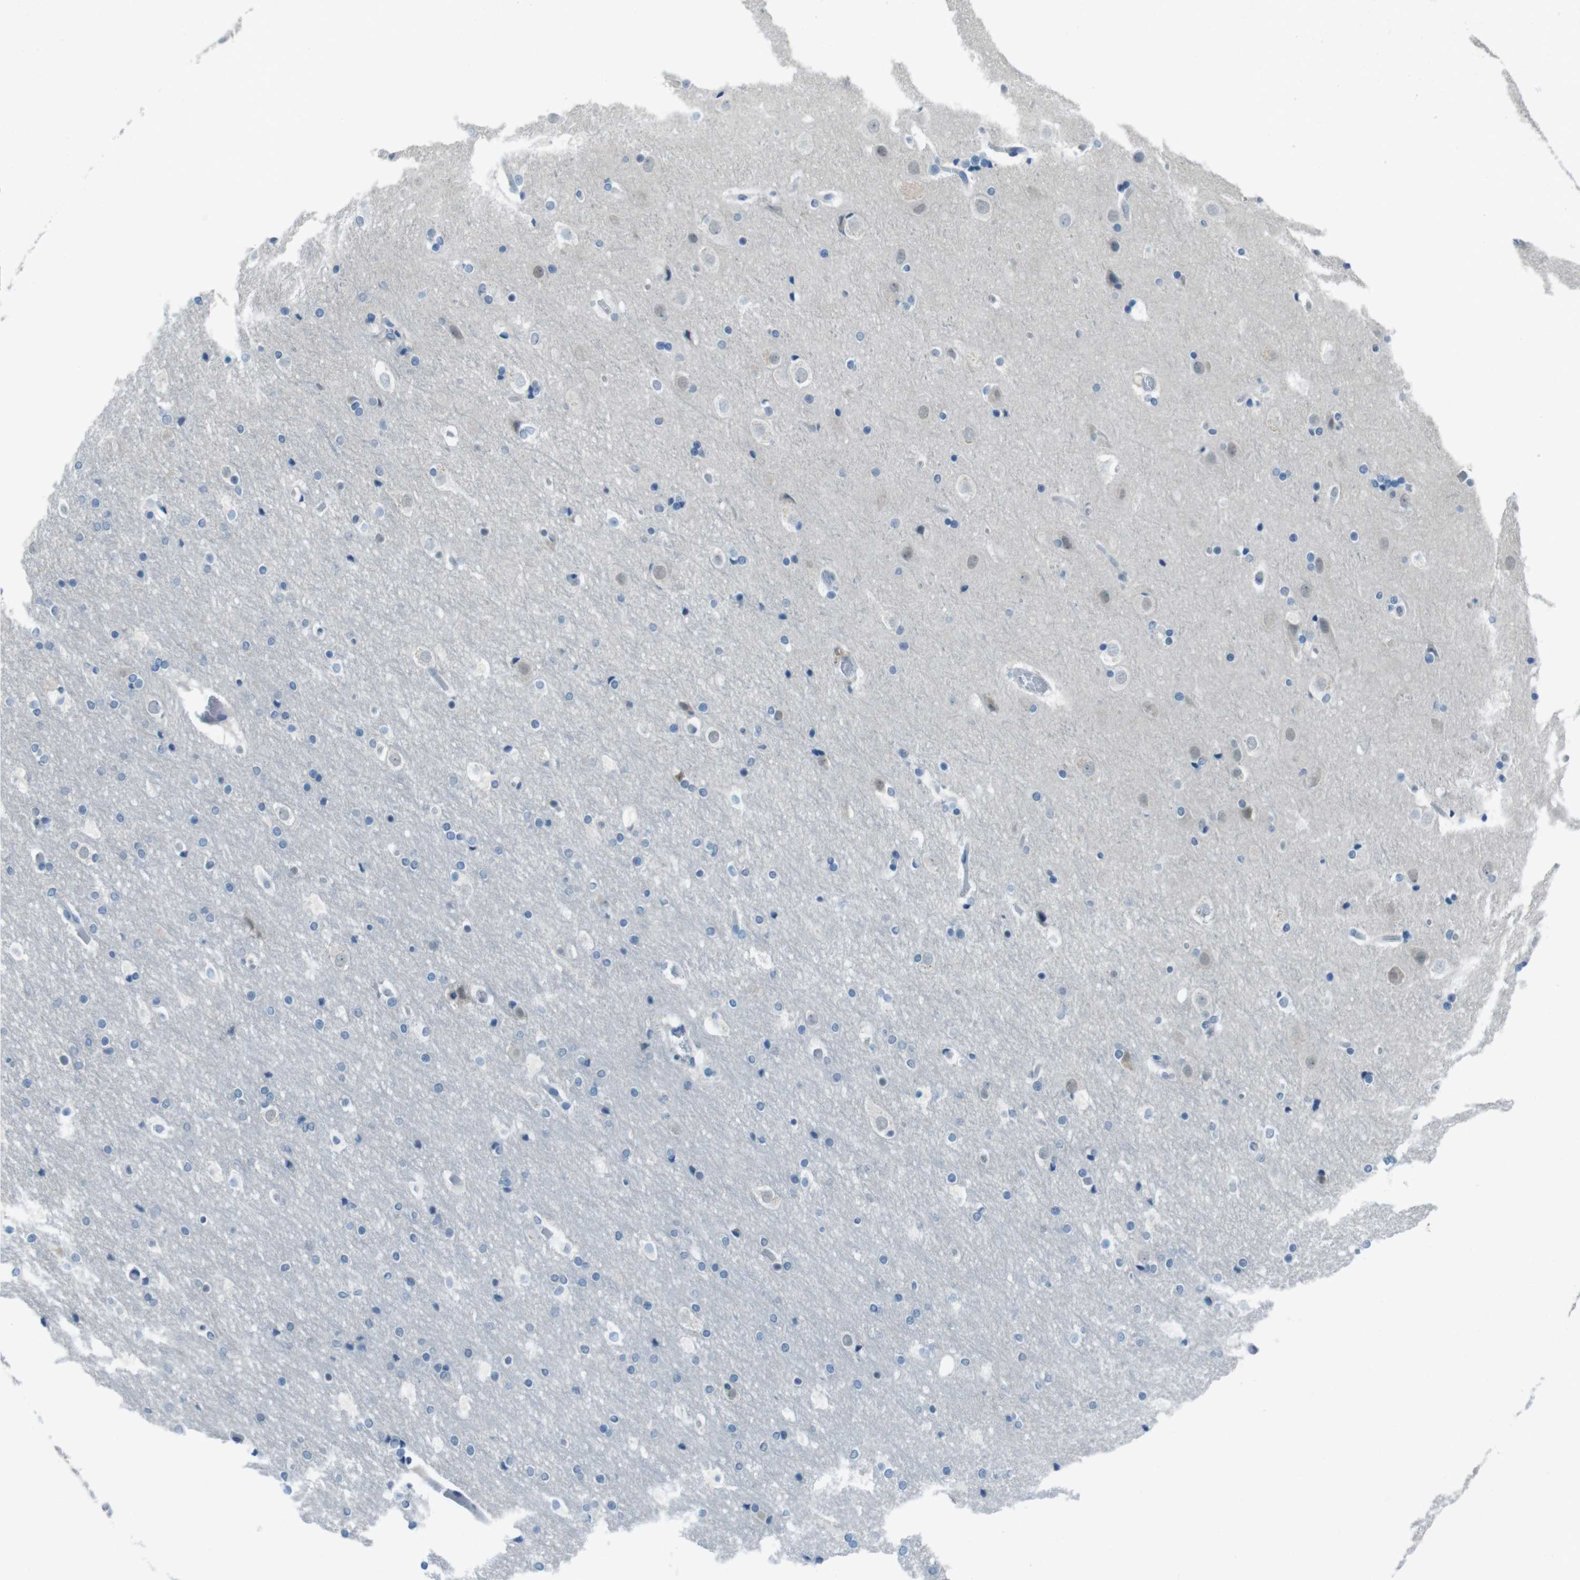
{"staining": {"intensity": "negative", "quantity": "none", "location": "none"}, "tissue": "cerebral cortex", "cell_type": "Endothelial cells", "image_type": "normal", "snomed": [{"axis": "morphology", "description": "Normal tissue, NOS"}, {"axis": "topography", "description": "Cerebral cortex"}], "caption": "Immunohistochemistry image of benign cerebral cortex stained for a protein (brown), which displays no positivity in endothelial cells. (DAB (3,3'-diaminobenzidine) immunohistochemistry, high magnification).", "gene": "ENTPD7", "patient": {"sex": "male", "age": 57}}